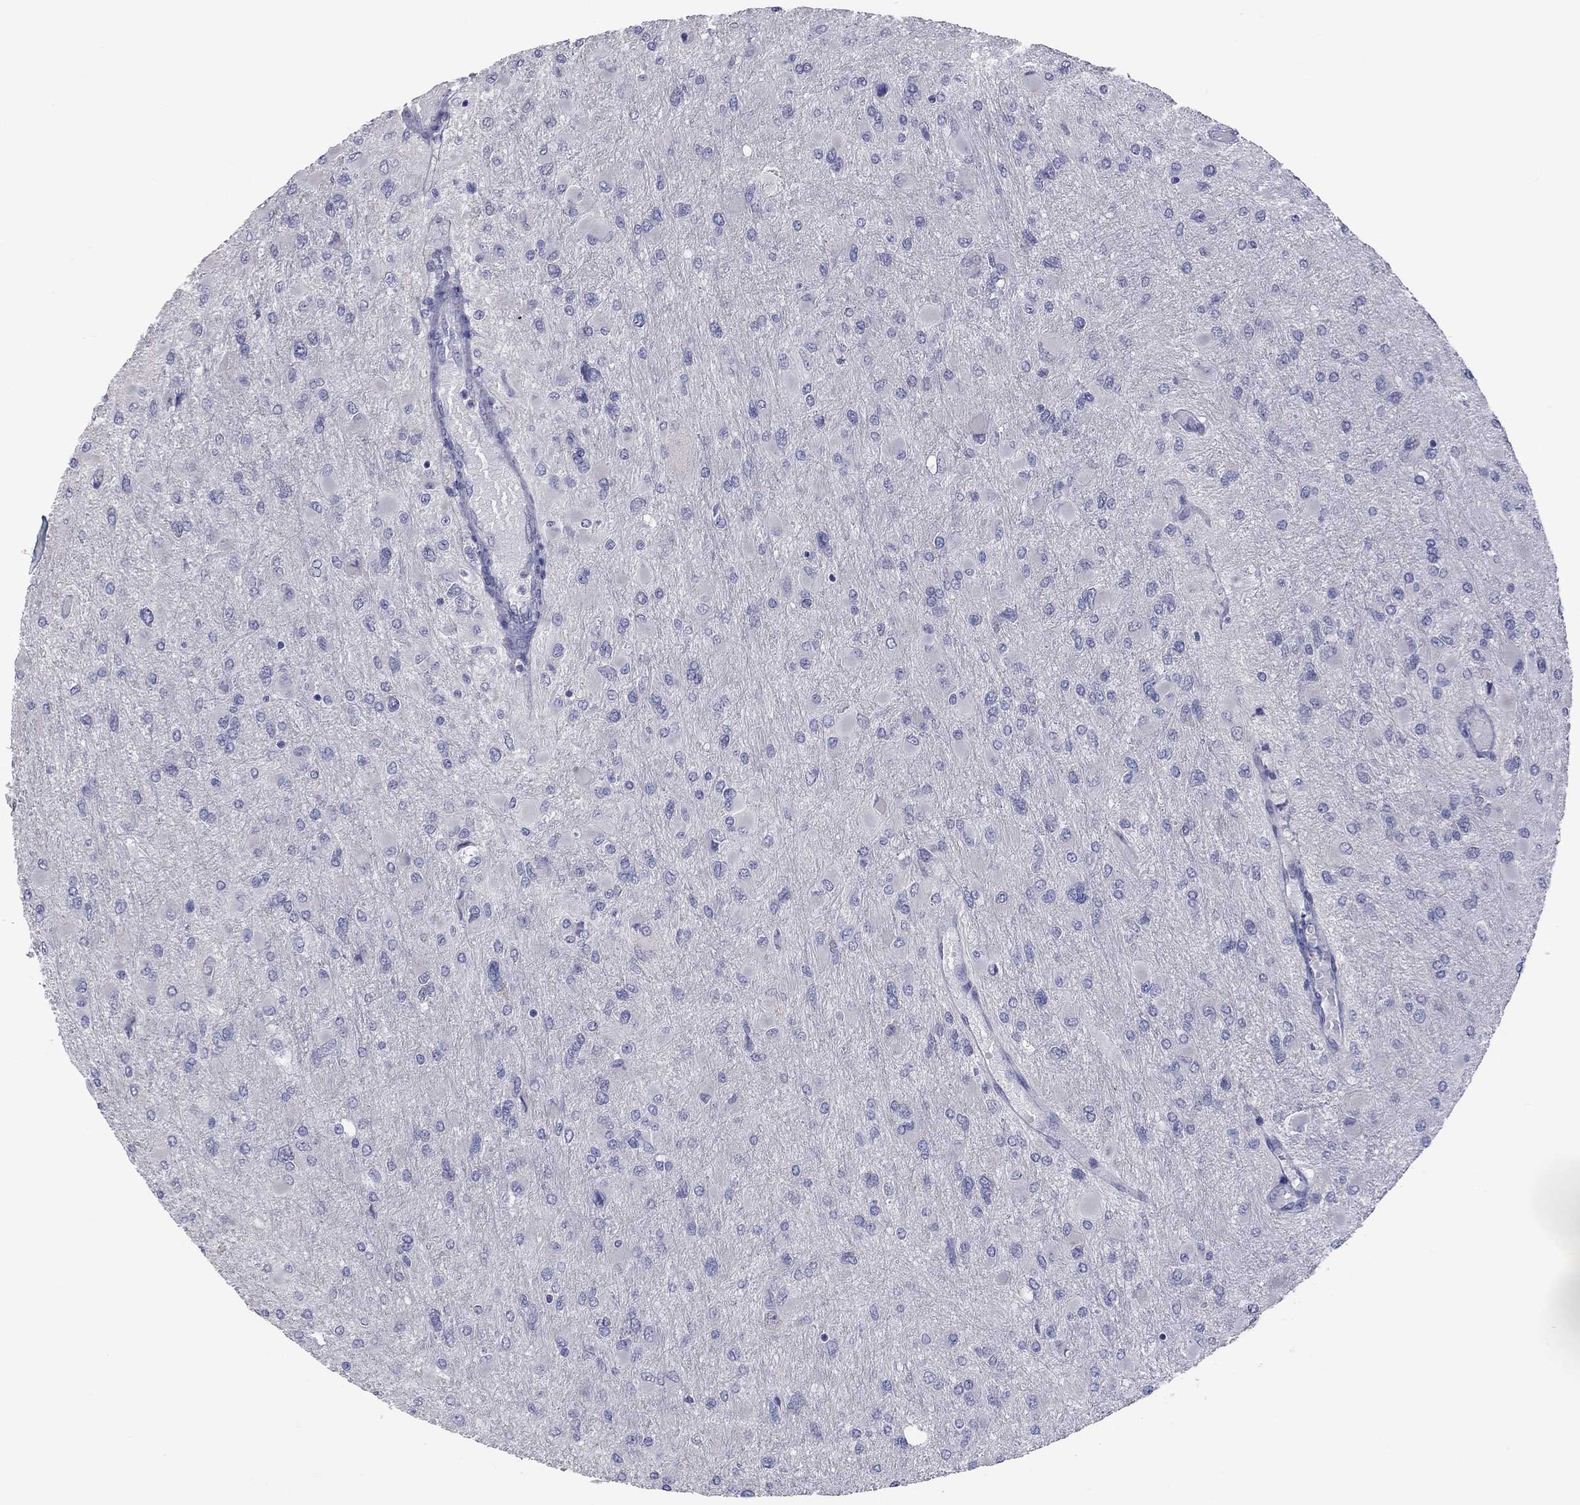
{"staining": {"intensity": "negative", "quantity": "none", "location": "none"}, "tissue": "glioma", "cell_type": "Tumor cells", "image_type": "cancer", "snomed": [{"axis": "morphology", "description": "Glioma, malignant, High grade"}, {"axis": "topography", "description": "Cerebral cortex"}], "caption": "A high-resolution image shows IHC staining of malignant glioma (high-grade), which shows no significant expression in tumor cells.", "gene": "HYLS1", "patient": {"sex": "female", "age": 36}}